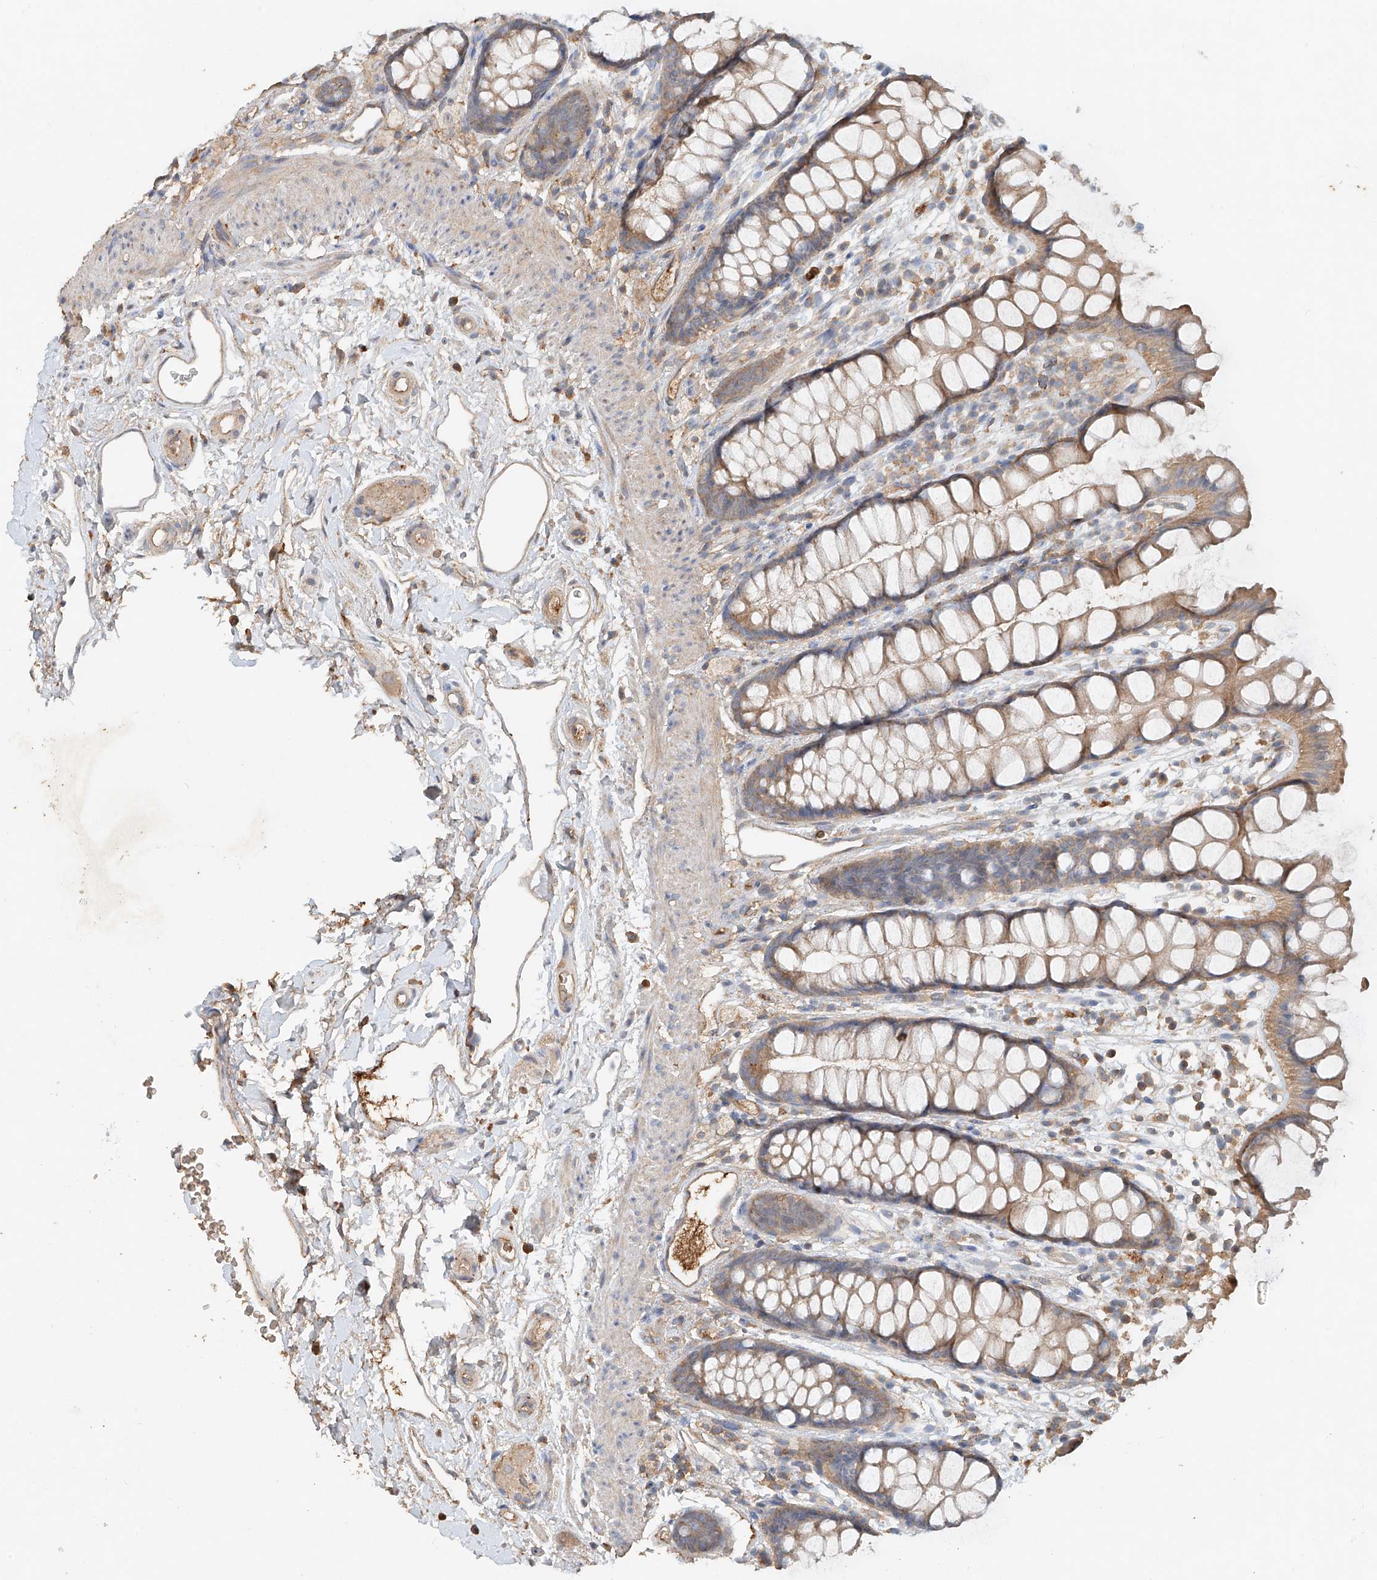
{"staining": {"intensity": "moderate", "quantity": "25%-75%", "location": "cytoplasmic/membranous"}, "tissue": "rectum", "cell_type": "Glandular cells", "image_type": "normal", "snomed": [{"axis": "morphology", "description": "Normal tissue, NOS"}, {"axis": "topography", "description": "Rectum"}], "caption": "A medium amount of moderate cytoplasmic/membranous positivity is present in approximately 25%-75% of glandular cells in unremarkable rectum. (brown staining indicates protein expression, while blue staining denotes nuclei).", "gene": "GNB1L", "patient": {"sex": "female", "age": 65}}